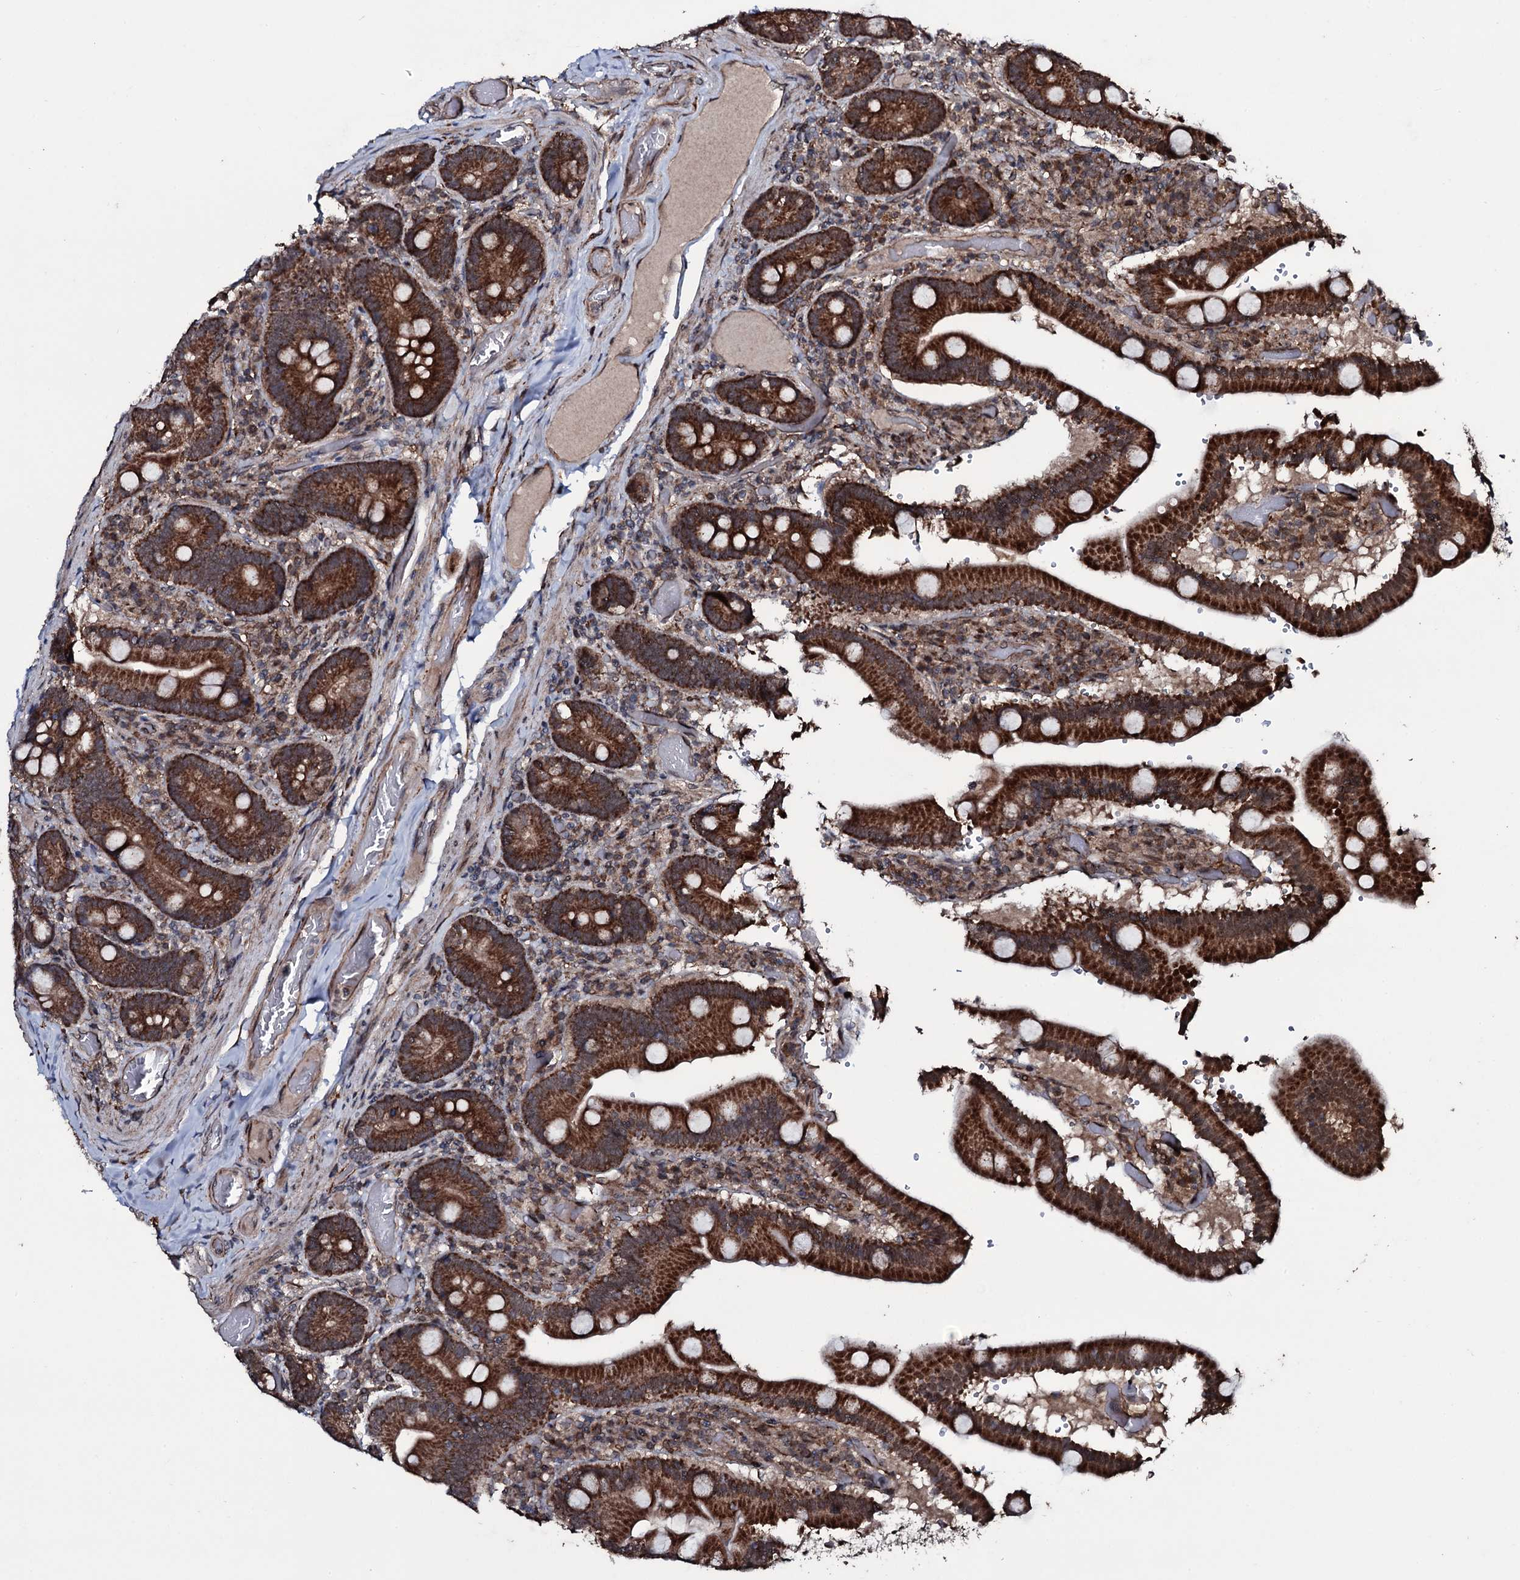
{"staining": {"intensity": "strong", "quantity": ">75%", "location": "cytoplasmic/membranous"}, "tissue": "duodenum", "cell_type": "Glandular cells", "image_type": "normal", "snomed": [{"axis": "morphology", "description": "Normal tissue, NOS"}, {"axis": "topography", "description": "Duodenum"}], "caption": "Immunohistochemical staining of normal human duodenum displays strong cytoplasmic/membranous protein staining in about >75% of glandular cells. (Brightfield microscopy of DAB IHC at high magnification).", "gene": "MRPS31", "patient": {"sex": "female", "age": 62}}